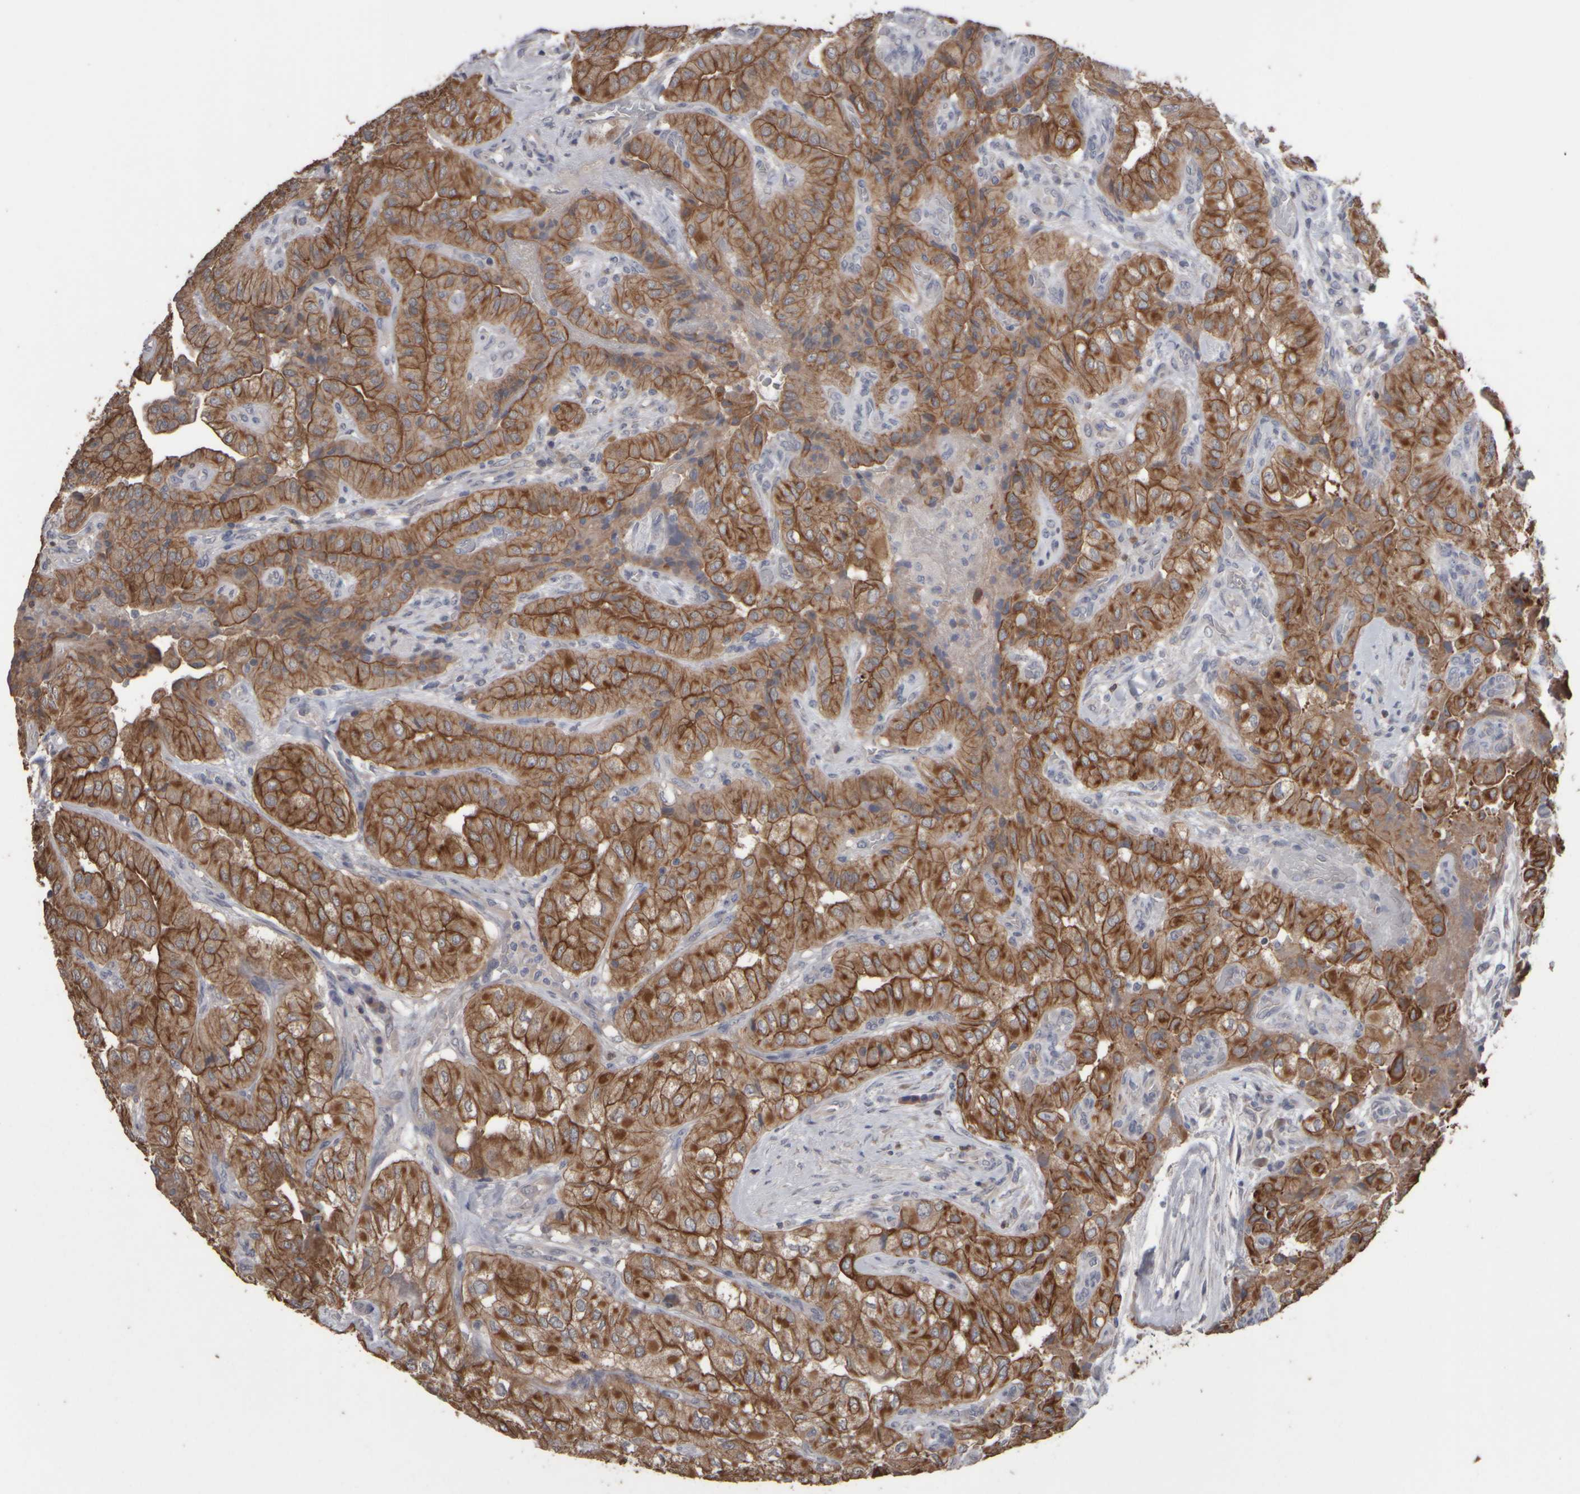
{"staining": {"intensity": "moderate", "quantity": ">75%", "location": "cytoplasmic/membranous"}, "tissue": "thyroid cancer", "cell_type": "Tumor cells", "image_type": "cancer", "snomed": [{"axis": "morphology", "description": "Papillary adenocarcinoma, NOS"}, {"axis": "topography", "description": "Thyroid gland"}], "caption": "This histopathology image demonstrates thyroid cancer stained with immunohistochemistry to label a protein in brown. The cytoplasmic/membranous of tumor cells show moderate positivity for the protein. Nuclei are counter-stained blue.", "gene": "EPHX2", "patient": {"sex": "female", "age": 59}}